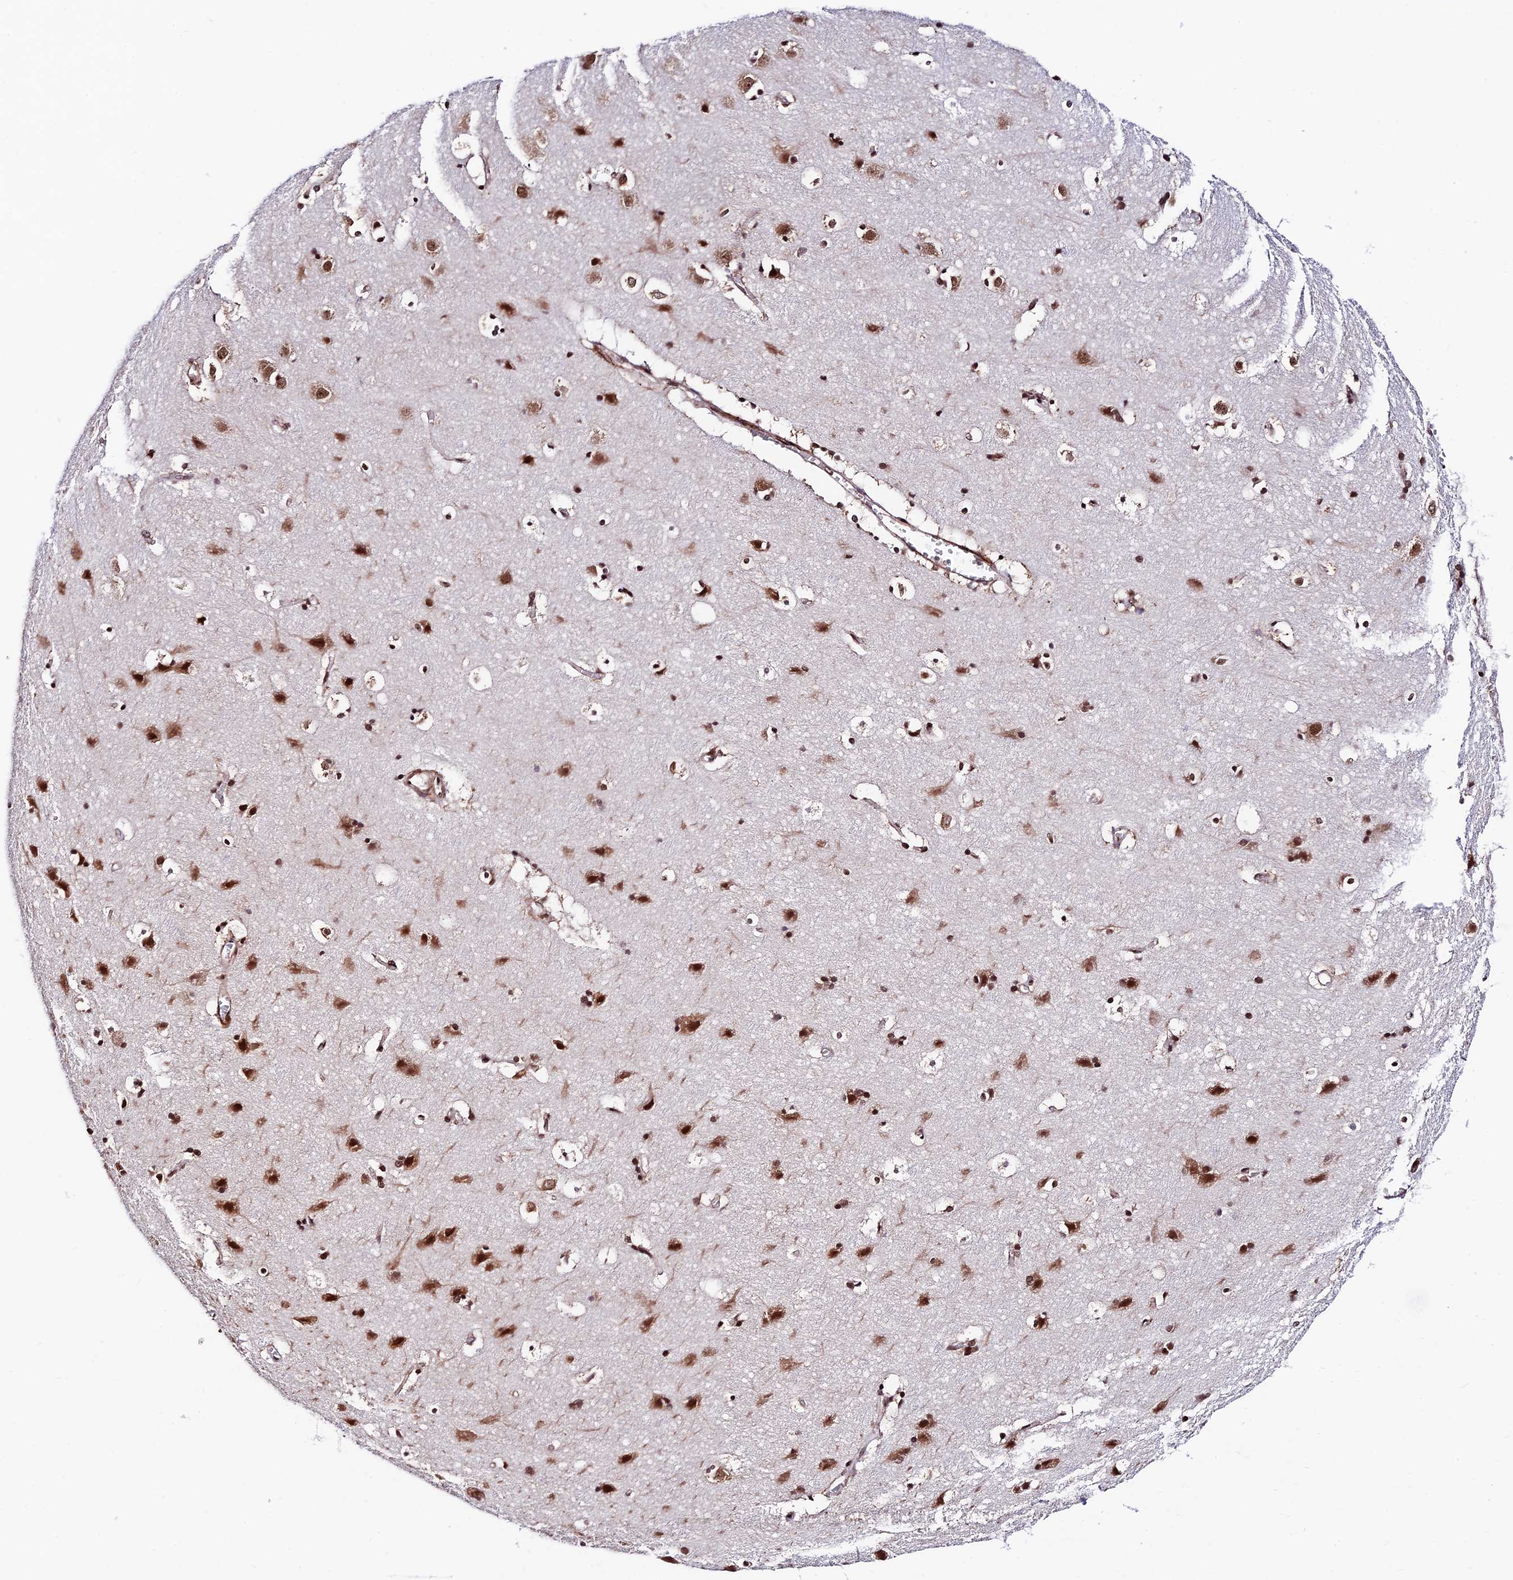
{"staining": {"intensity": "moderate", "quantity": ">75%", "location": "nuclear"}, "tissue": "cerebral cortex", "cell_type": "Endothelial cells", "image_type": "normal", "snomed": [{"axis": "morphology", "description": "Normal tissue, NOS"}, {"axis": "topography", "description": "Cerebral cortex"}], "caption": "A high-resolution histopathology image shows immunohistochemistry staining of unremarkable cerebral cortex, which exhibits moderate nuclear staining in about >75% of endothelial cells.", "gene": "RBM42", "patient": {"sex": "male", "age": 54}}